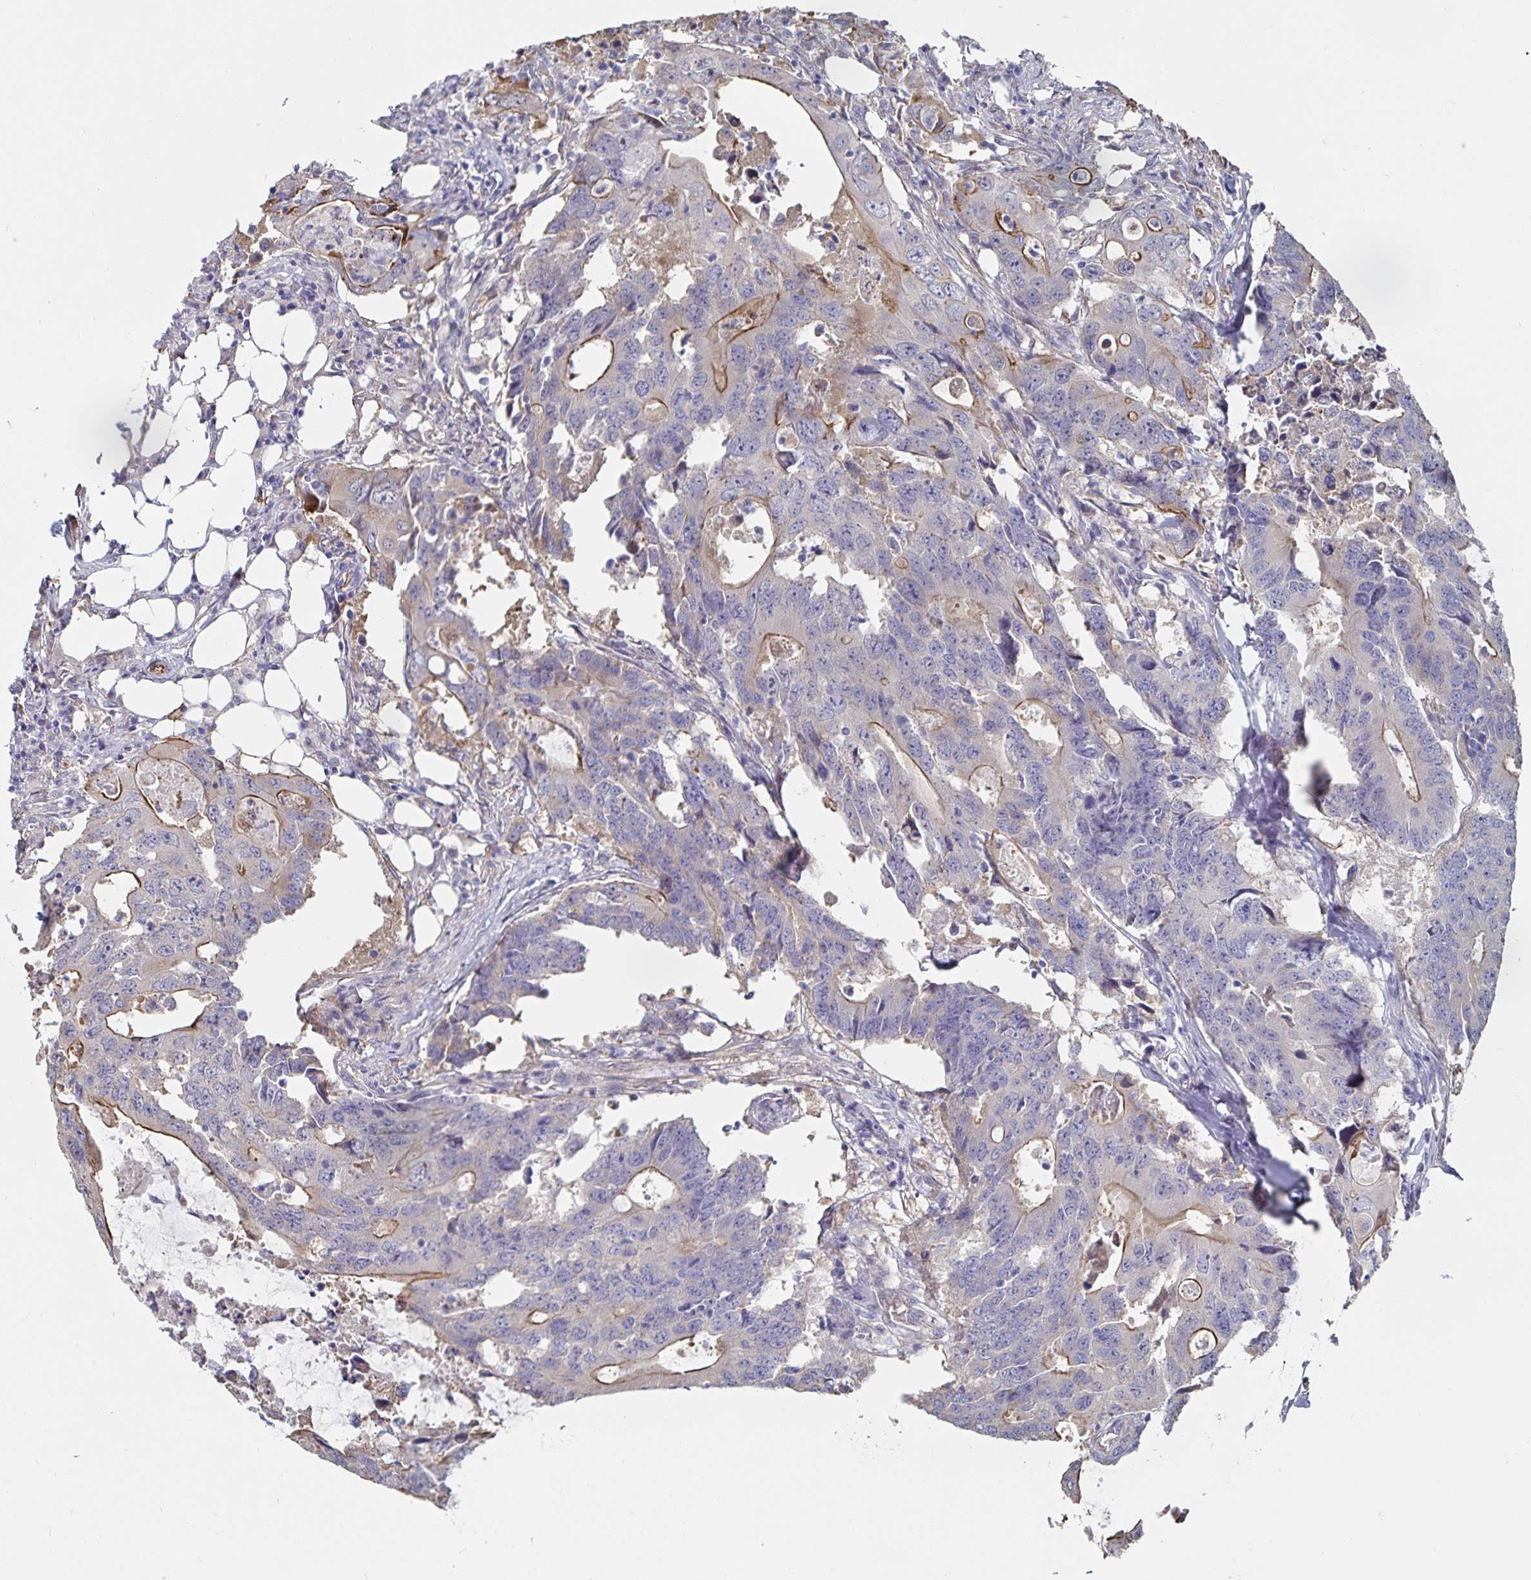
{"staining": {"intensity": "strong", "quantity": "<25%", "location": "cytoplasmic/membranous"}, "tissue": "colorectal cancer", "cell_type": "Tumor cells", "image_type": "cancer", "snomed": [{"axis": "morphology", "description": "Adenocarcinoma, NOS"}, {"axis": "topography", "description": "Colon"}], "caption": "This micrograph exhibits colorectal cancer (adenocarcinoma) stained with immunohistochemistry (IHC) to label a protein in brown. The cytoplasmic/membranous of tumor cells show strong positivity for the protein. Nuclei are counter-stained blue.", "gene": "SSTR1", "patient": {"sex": "male", "age": 71}}